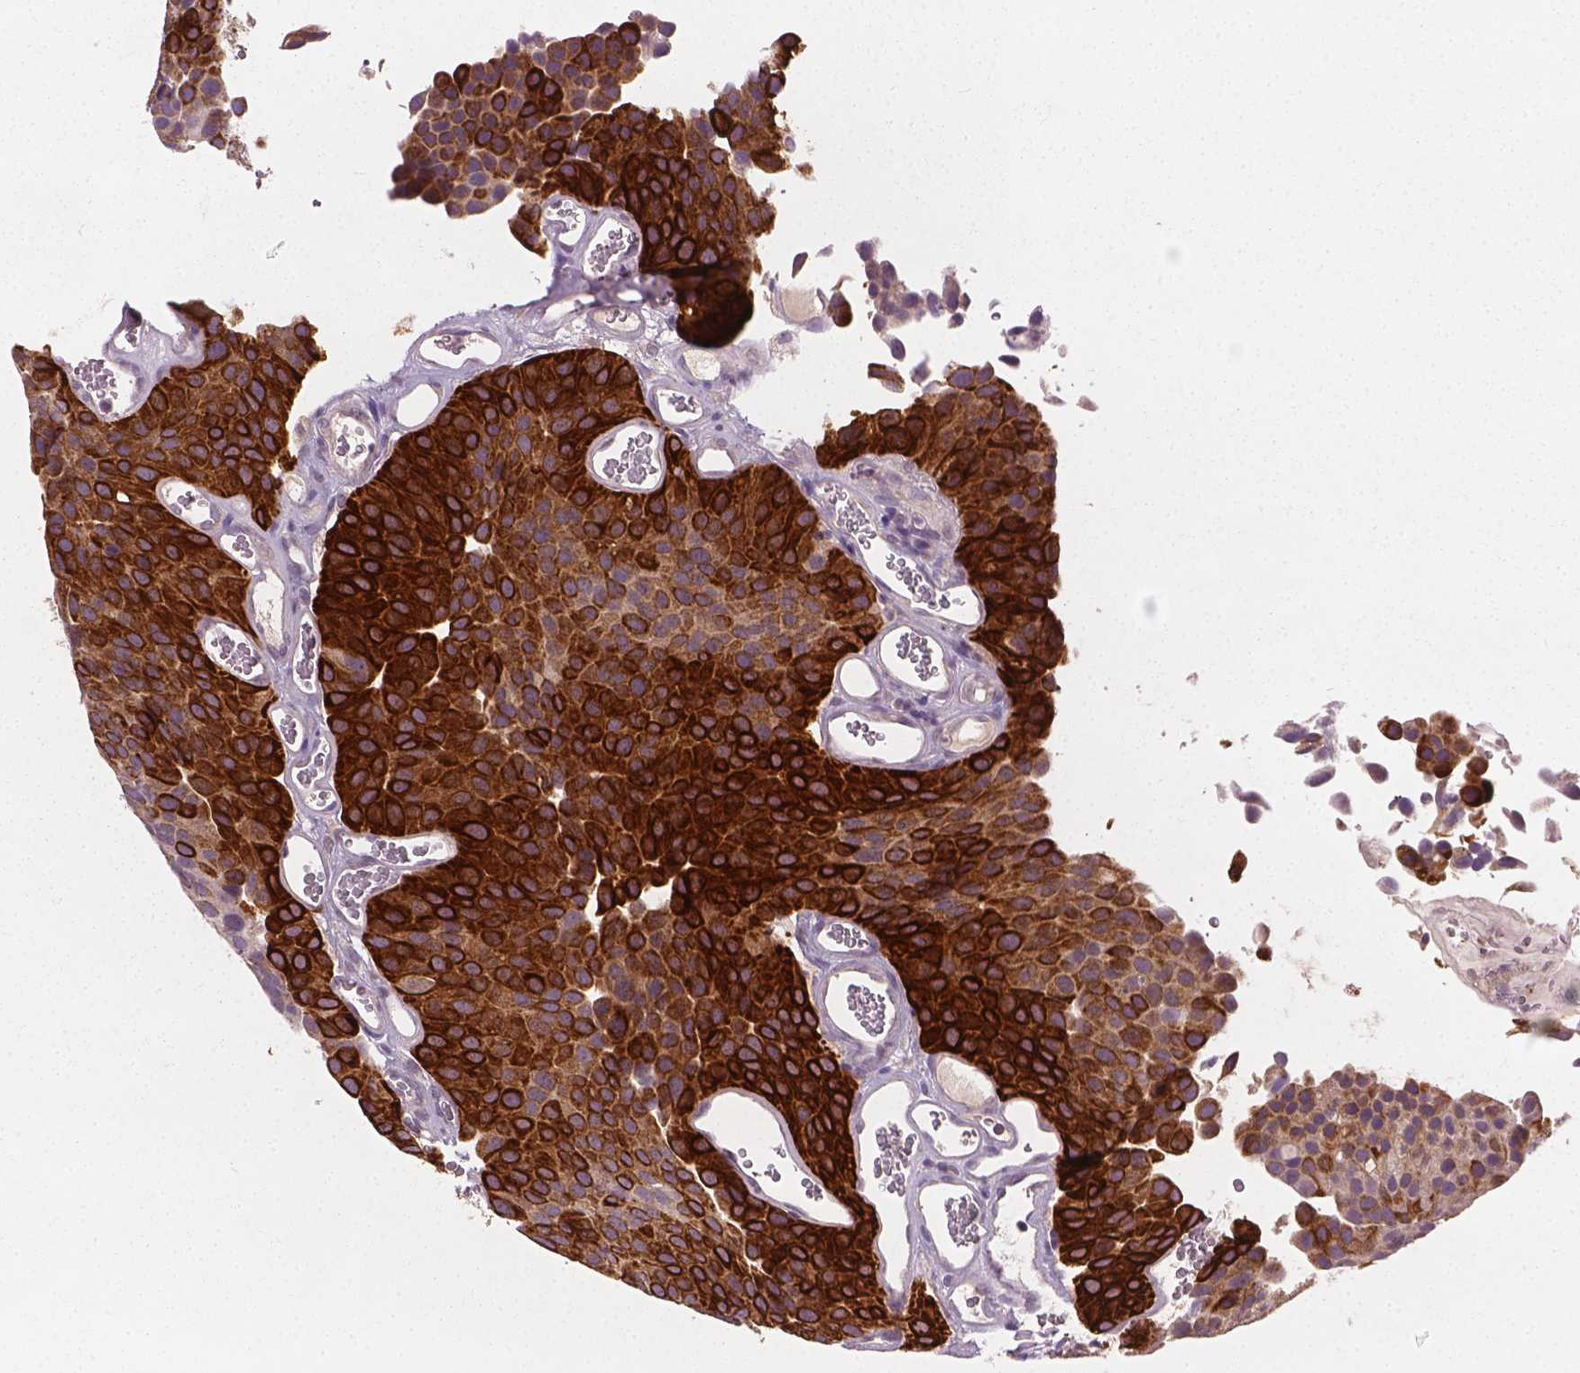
{"staining": {"intensity": "strong", "quantity": "25%-75%", "location": "cytoplasmic/membranous"}, "tissue": "urothelial cancer", "cell_type": "Tumor cells", "image_type": "cancer", "snomed": [{"axis": "morphology", "description": "Urothelial carcinoma, Low grade"}, {"axis": "topography", "description": "Urinary bladder"}], "caption": "Immunohistochemical staining of urothelial carcinoma (low-grade) displays high levels of strong cytoplasmic/membranous staining in about 25%-75% of tumor cells. (DAB IHC with brightfield microscopy, high magnification).", "gene": "KRT17", "patient": {"sex": "female", "age": 69}}